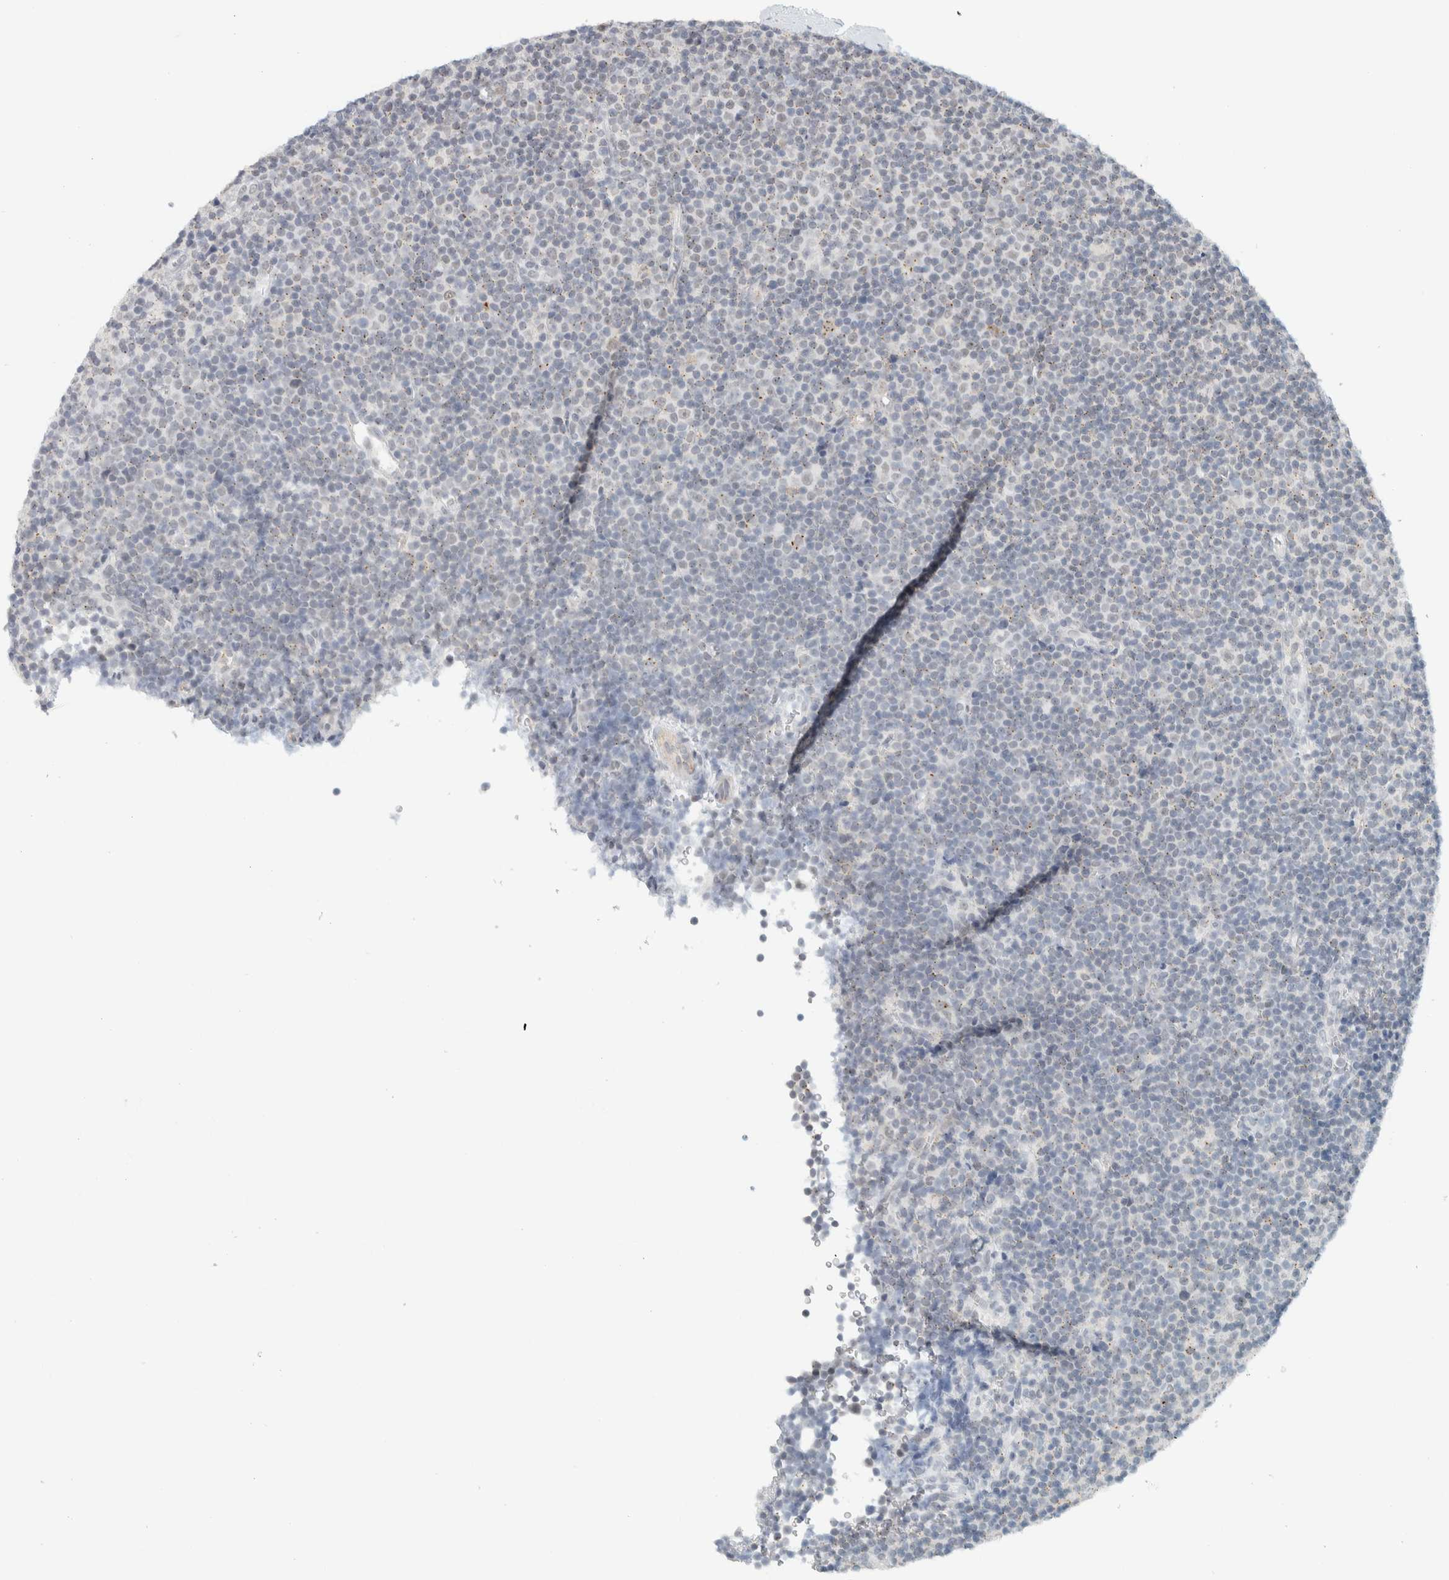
{"staining": {"intensity": "negative", "quantity": "none", "location": "none"}, "tissue": "lymphoma", "cell_type": "Tumor cells", "image_type": "cancer", "snomed": [{"axis": "morphology", "description": "Malignant lymphoma, non-Hodgkin's type, Low grade"}, {"axis": "topography", "description": "Lymph node"}], "caption": "This is an immunohistochemistry (IHC) image of low-grade malignant lymphoma, non-Hodgkin's type. There is no staining in tumor cells.", "gene": "CDH17", "patient": {"sex": "female", "age": 67}}